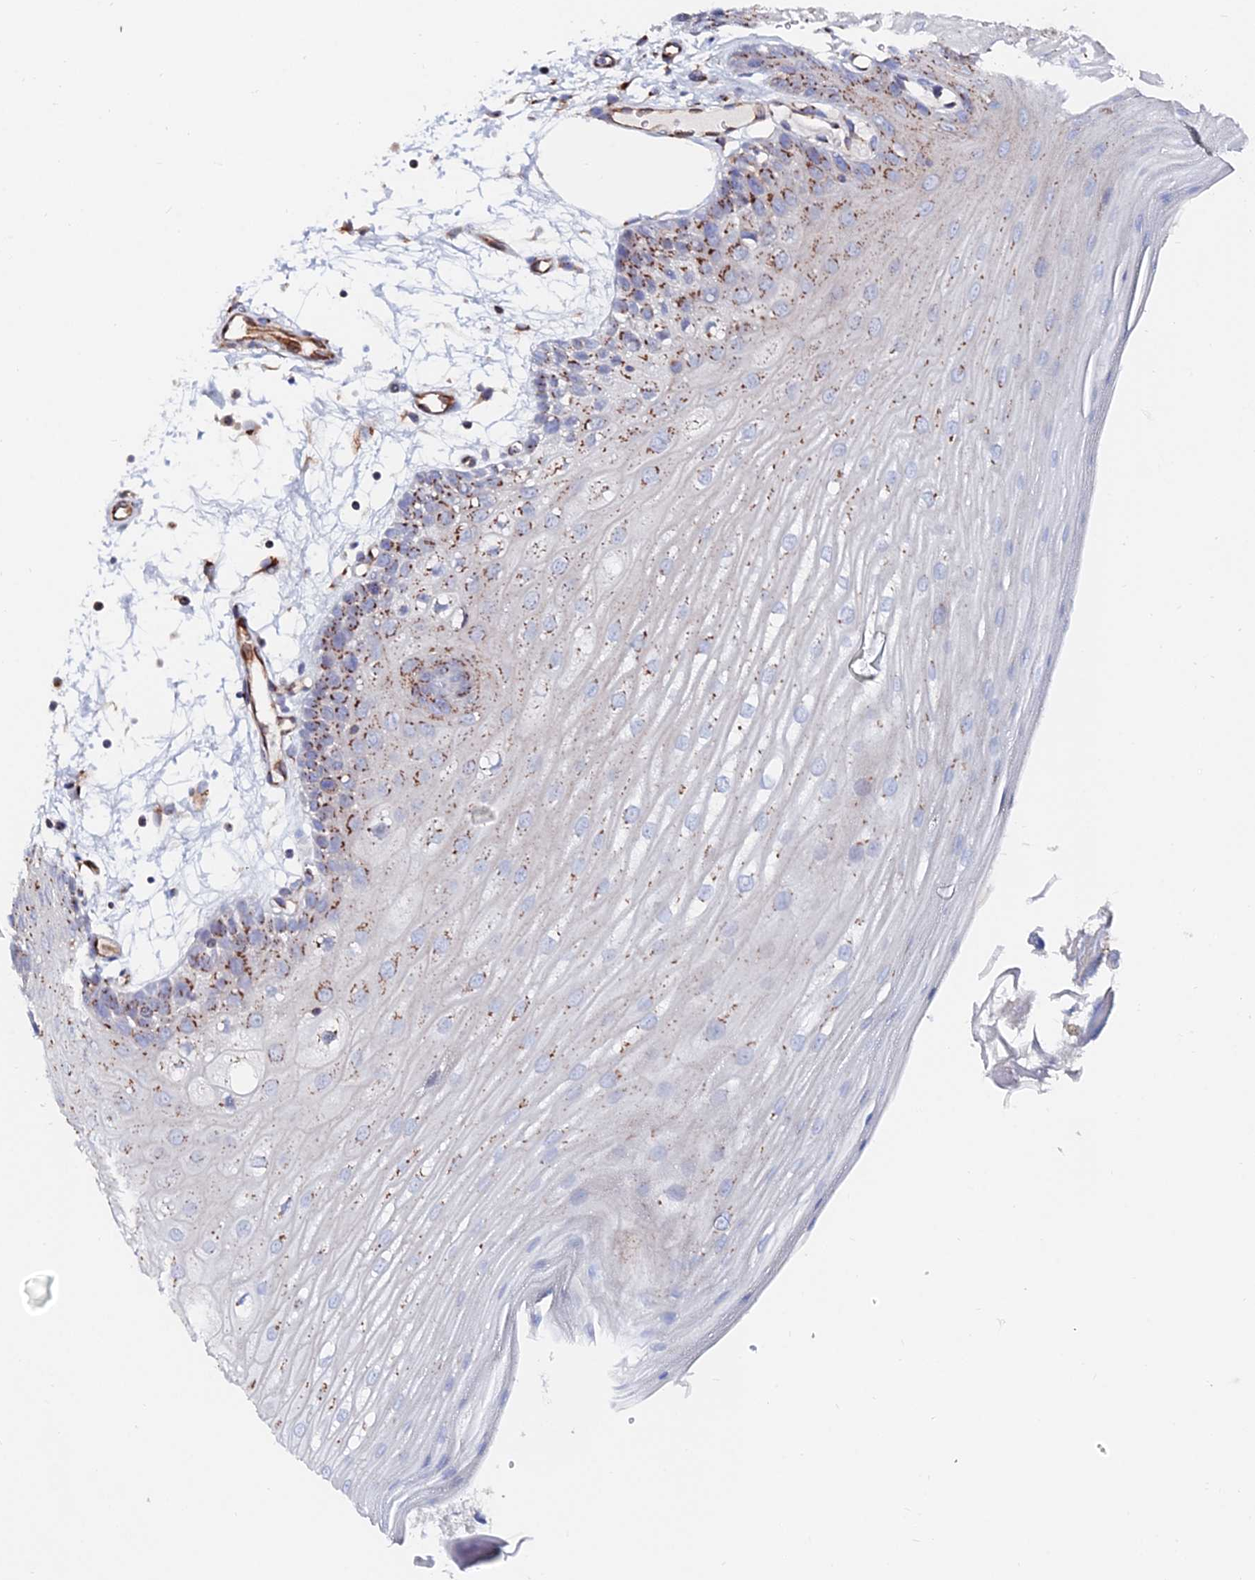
{"staining": {"intensity": "moderate", "quantity": ">75%", "location": "cytoplasmic/membranous"}, "tissue": "oral mucosa", "cell_type": "Squamous epithelial cells", "image_type": "normal", "snomed": [{"axis": "morphology", "description": "Normal tissue, NOS"}, {"axis": "topography", "description": "Oral tissue"}, {"axis": "topography", "description": "Tounge, NOS"}], "caption": "Moderate cytoplasmic/membranous staining is present in approximately >75% of squamous epithelial cells in unremarkable oral mucosa.", "gene": "BORCS8", "patient": {"sex": "female", "age": 73}}